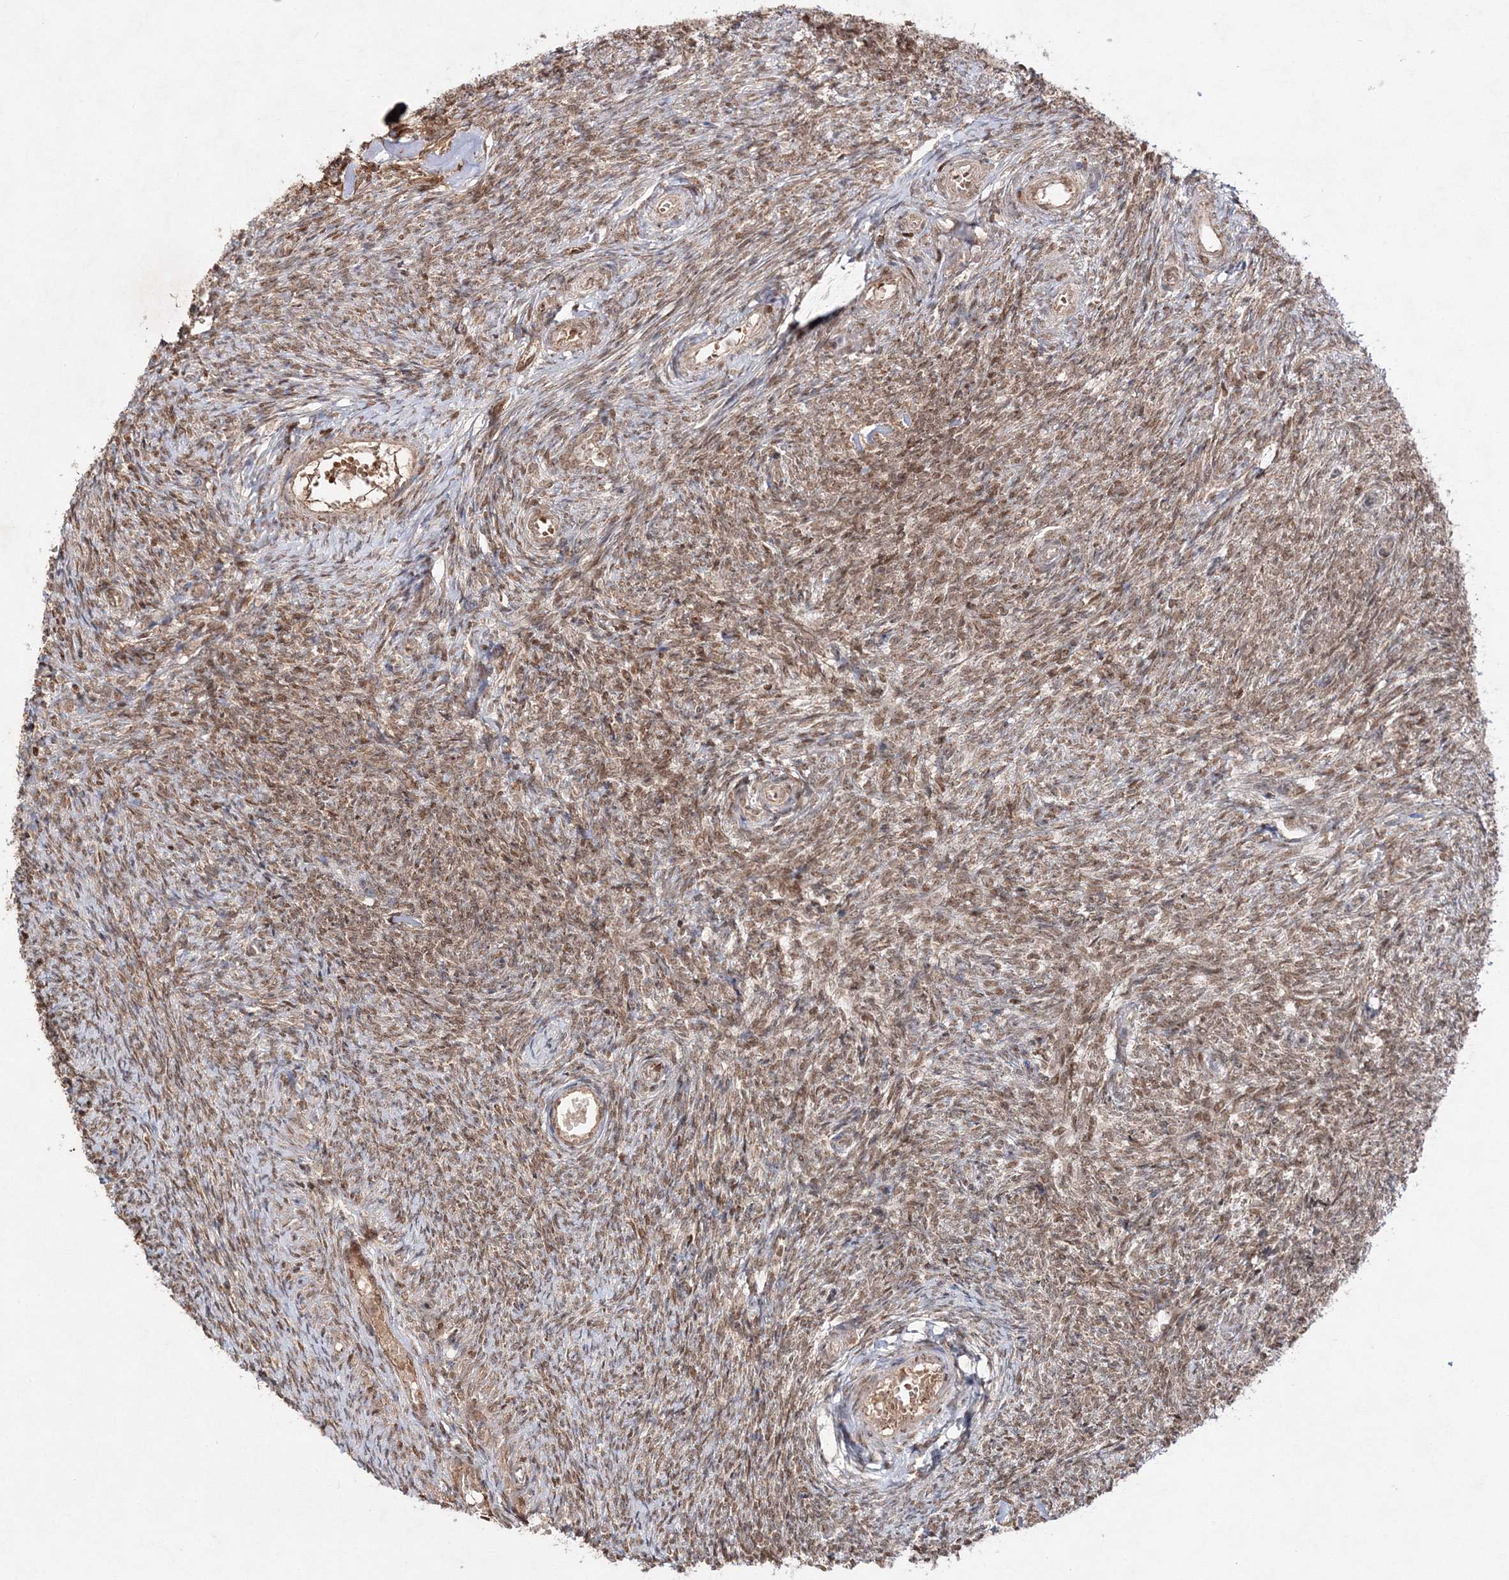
{"staining": {"intensity": "moderate", "quantity": ">75%", "location": "cytoplasmic/membranous"}, "tissue": "ovary", "cell_type": "Follicle cells", "image_type": "normal", "snomed": [{"axis": "morphology", "description": "Normal tissue, NOS"}, {"axis": "topography", "description": "Ovary"}], "caption": "Ovary stained with a brown dye displays moderate cytoplasmic/membranous positive expression in approximately >75% of follicle cells.", "gene": "CARM1", "patient": {"sex": "female", "age": 44}}